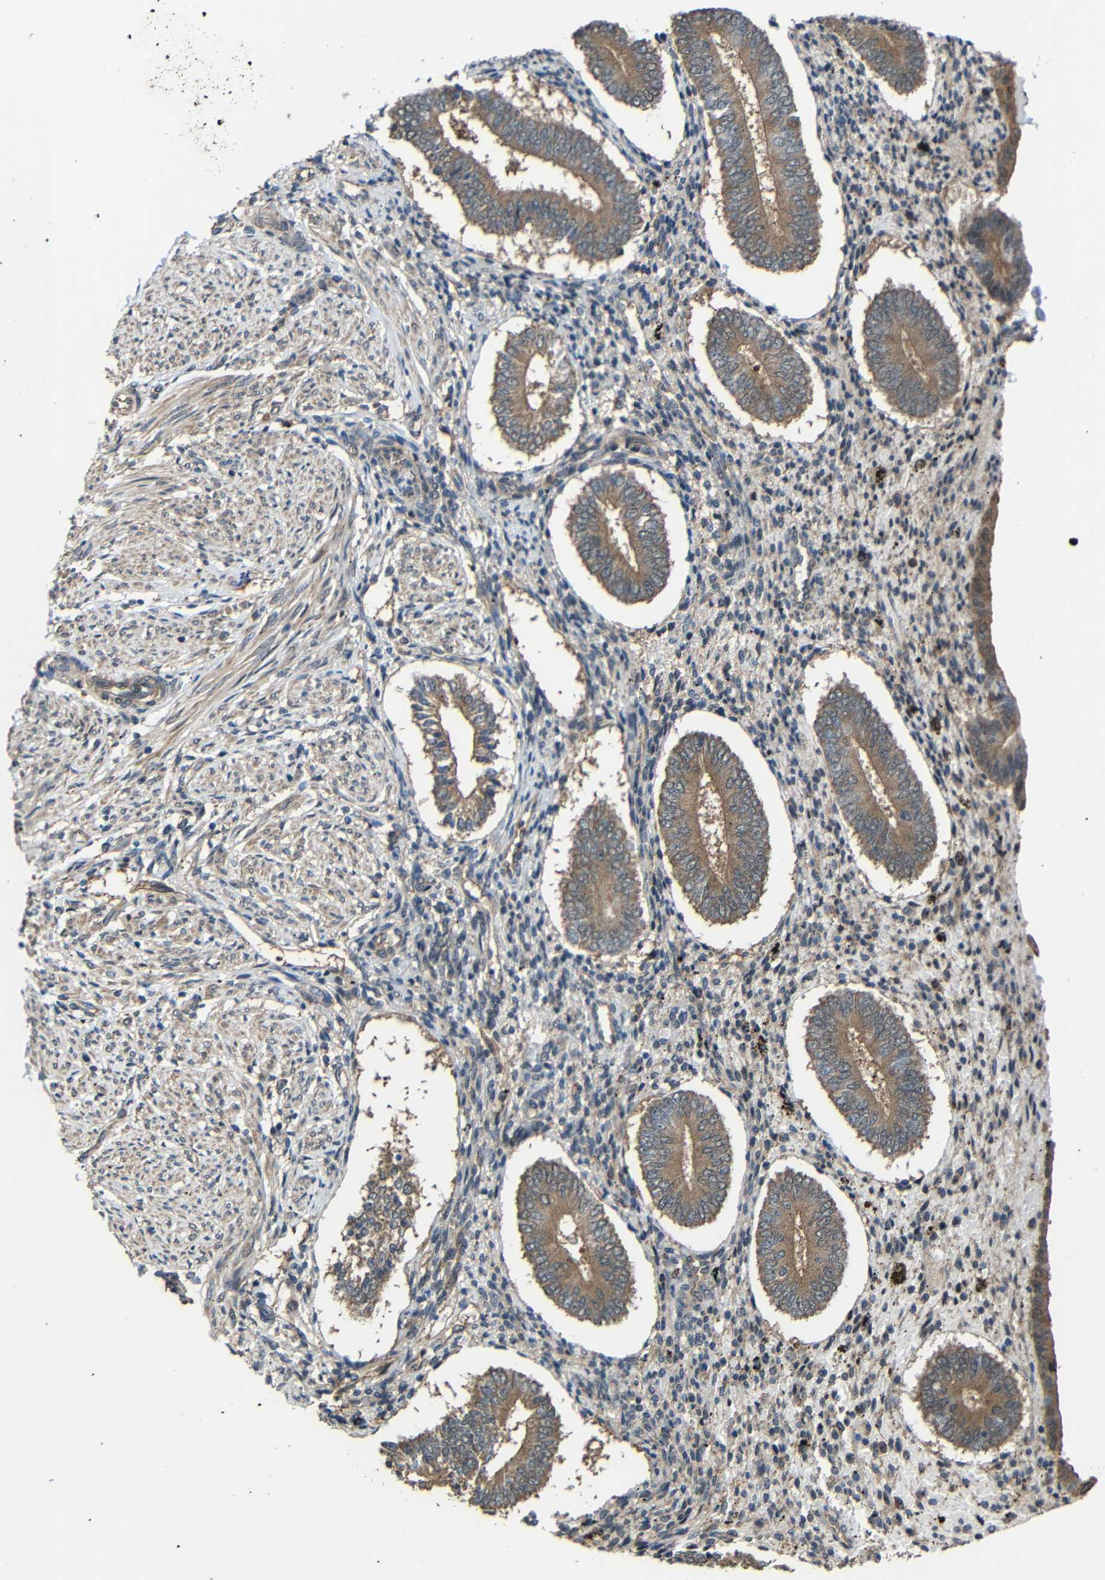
{"staining": {"intensity": "negative", "quantity": "none", "location": "none"}, "tissue": "endometrium", "cell_type": "Cells in endometrial stroma", "image_type": "normal", "snomed": [{"axis": "morphology", "description": "Normal tissue, NOS"}, {"axis": "topography", "description": "Endometrium"}], "caption": "Immunohistochemistry (IHC) histopathology image of normal endometrium: human endometrium stained with DAB (3,3'-diaminobenzidine) demonstrates no significant protein staining in cells in endometrial stroma. The staining is performed using DAB (3,3'-diaminobenzidine) brown chromogen with nuclei counter-stained in using hematoxylin.", "gene": "CHST9", "patient": {"sex": "female", "age": 42}}